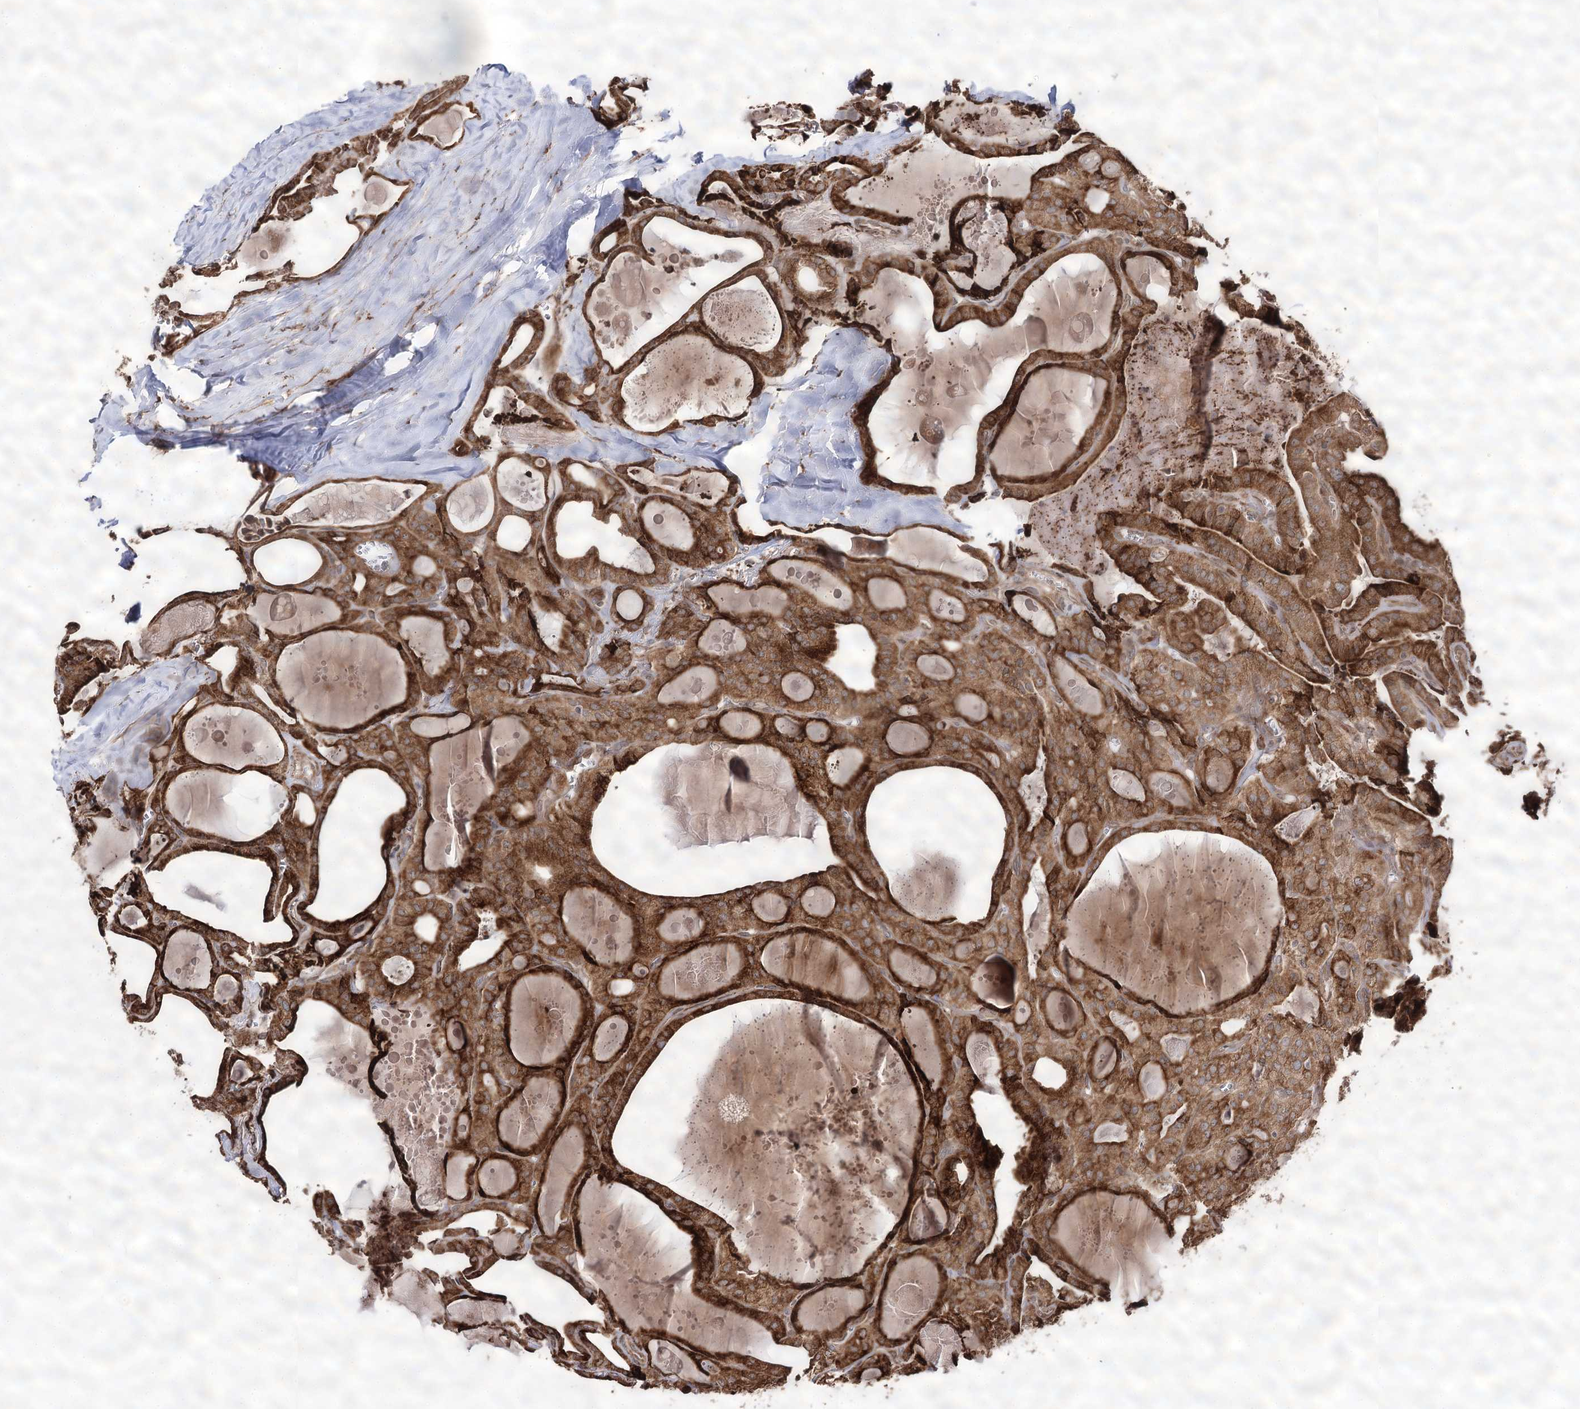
{"staining": {"intensity": "strong", "quantity": ">75%", "location": "cytoplasmic/membranous"}, "tissue": "thyroid cancer", "cell_type": "Tumor cells", "image_type": "cancer", "snomed": [{"axis": "morphology", "description": "Papillary adenocarcinoma, NOS"}, {"axis": "topography", "description": "Thyroid gland"}], "caption": "The micrograph exhibits staining of thyroid cancer (papillary adenocarcinoma), revealing strong cytoplasmic/membranous protein positivity (brown color) within tumor cells. The protein of interest is shown in brown color, while the nuclei are stained blue.", "gene": "FANCL", "patient": {"sex": "male", "age": 52}}